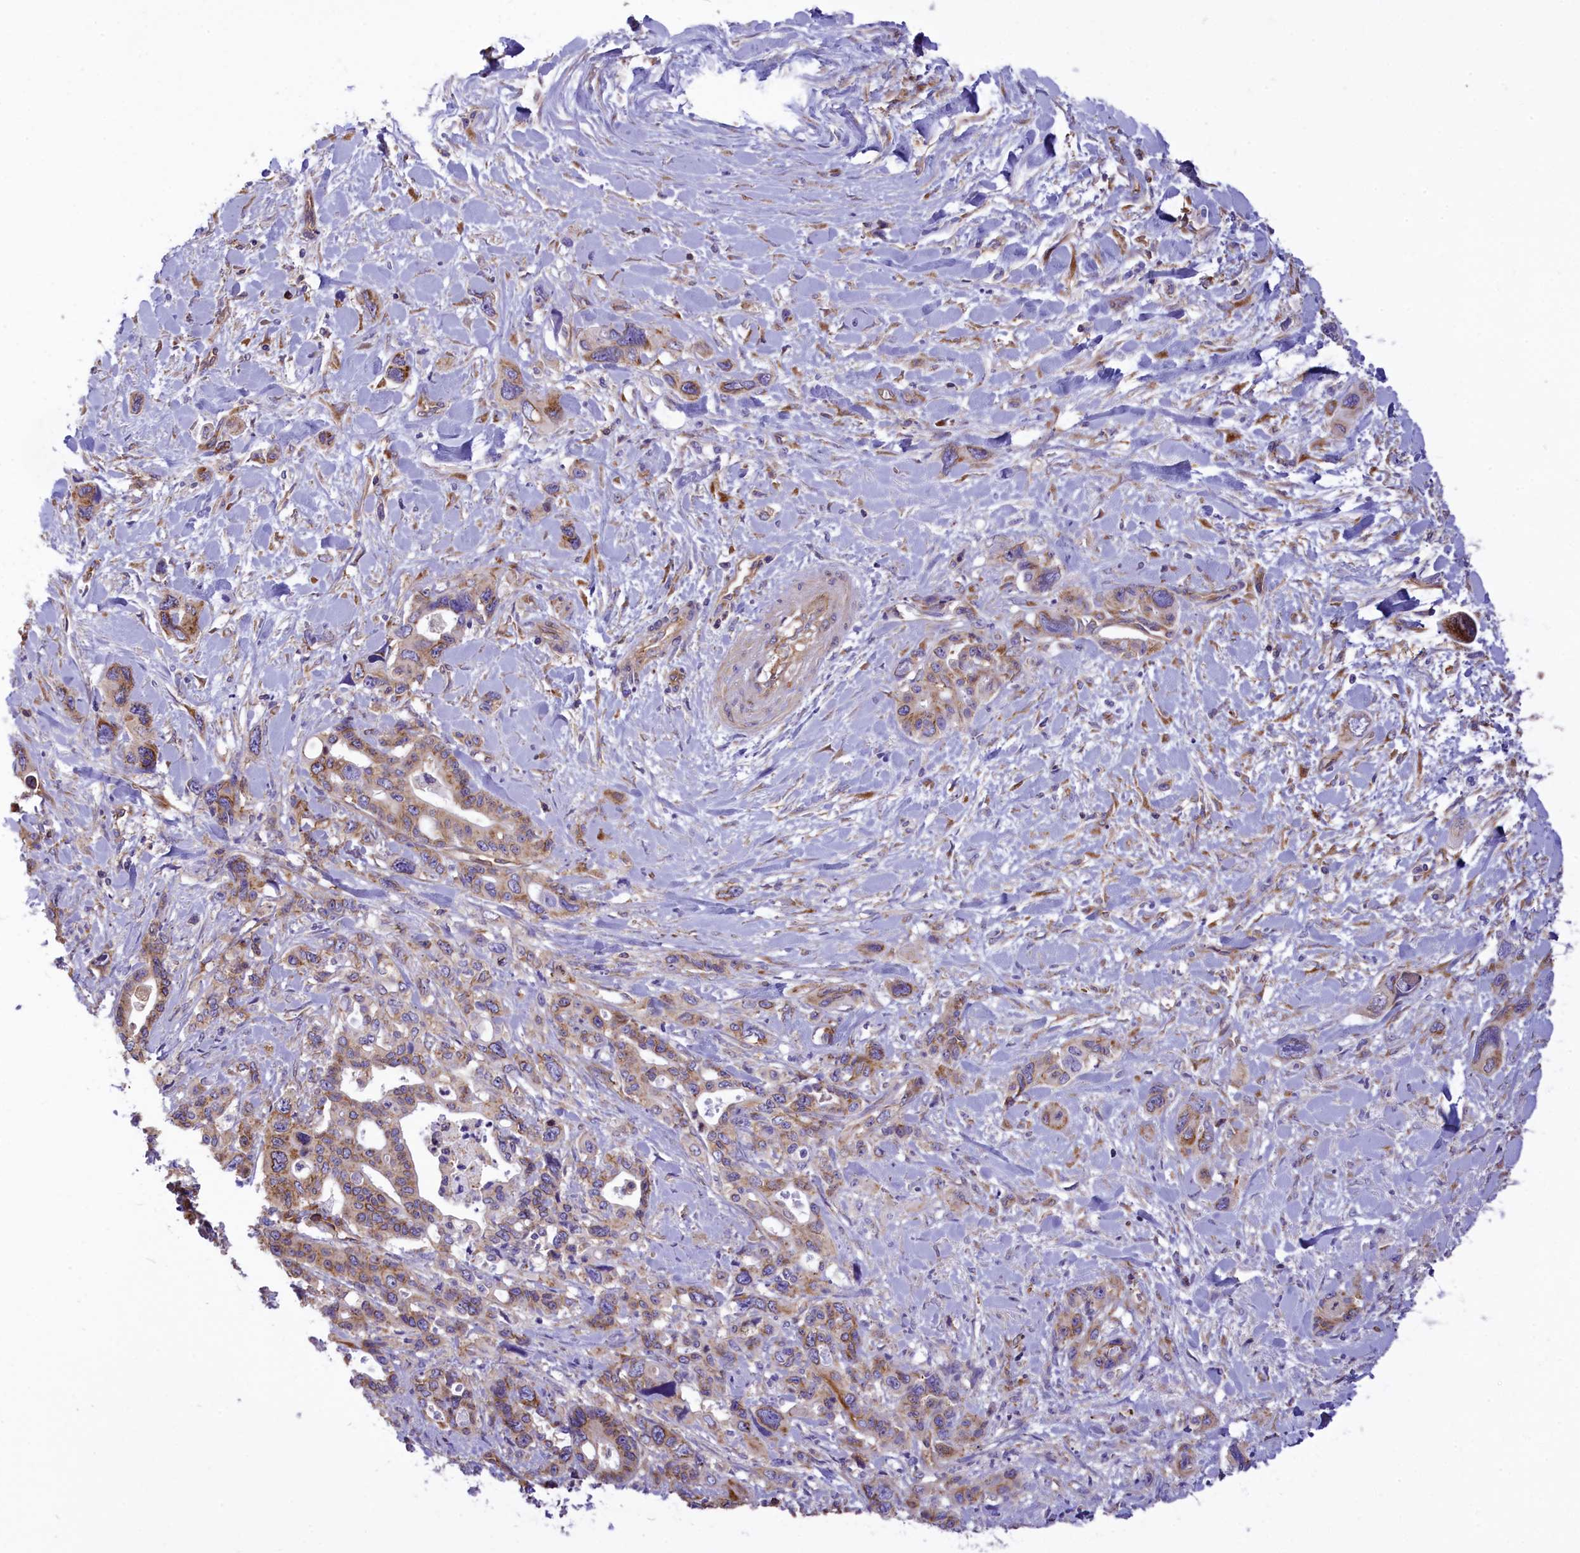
{"staining": {"intensity": "moderate", "quantity": "25%-75%", "location": "cytoplasmic/membranous"}, "tissue": "pancreatic cancer", "cell_type": "Tumor cells", "image_type": "cancer", "snomed": [{"axis": "morphology", "description": "Adenocarcinoma, NOS"}, {"axis": "topography", "description": "Pancreas"}], "caption": "A micrograph showing moderate cytoplasmic/membranous staining in approximately 25%-75% of tumor cells in pancreatic cancer (adenocarcinoma), as visualized by brown immunohistochemical staining.", "gene": "SEPTIN9", "patient": {"sex": "male", "age": 46}}